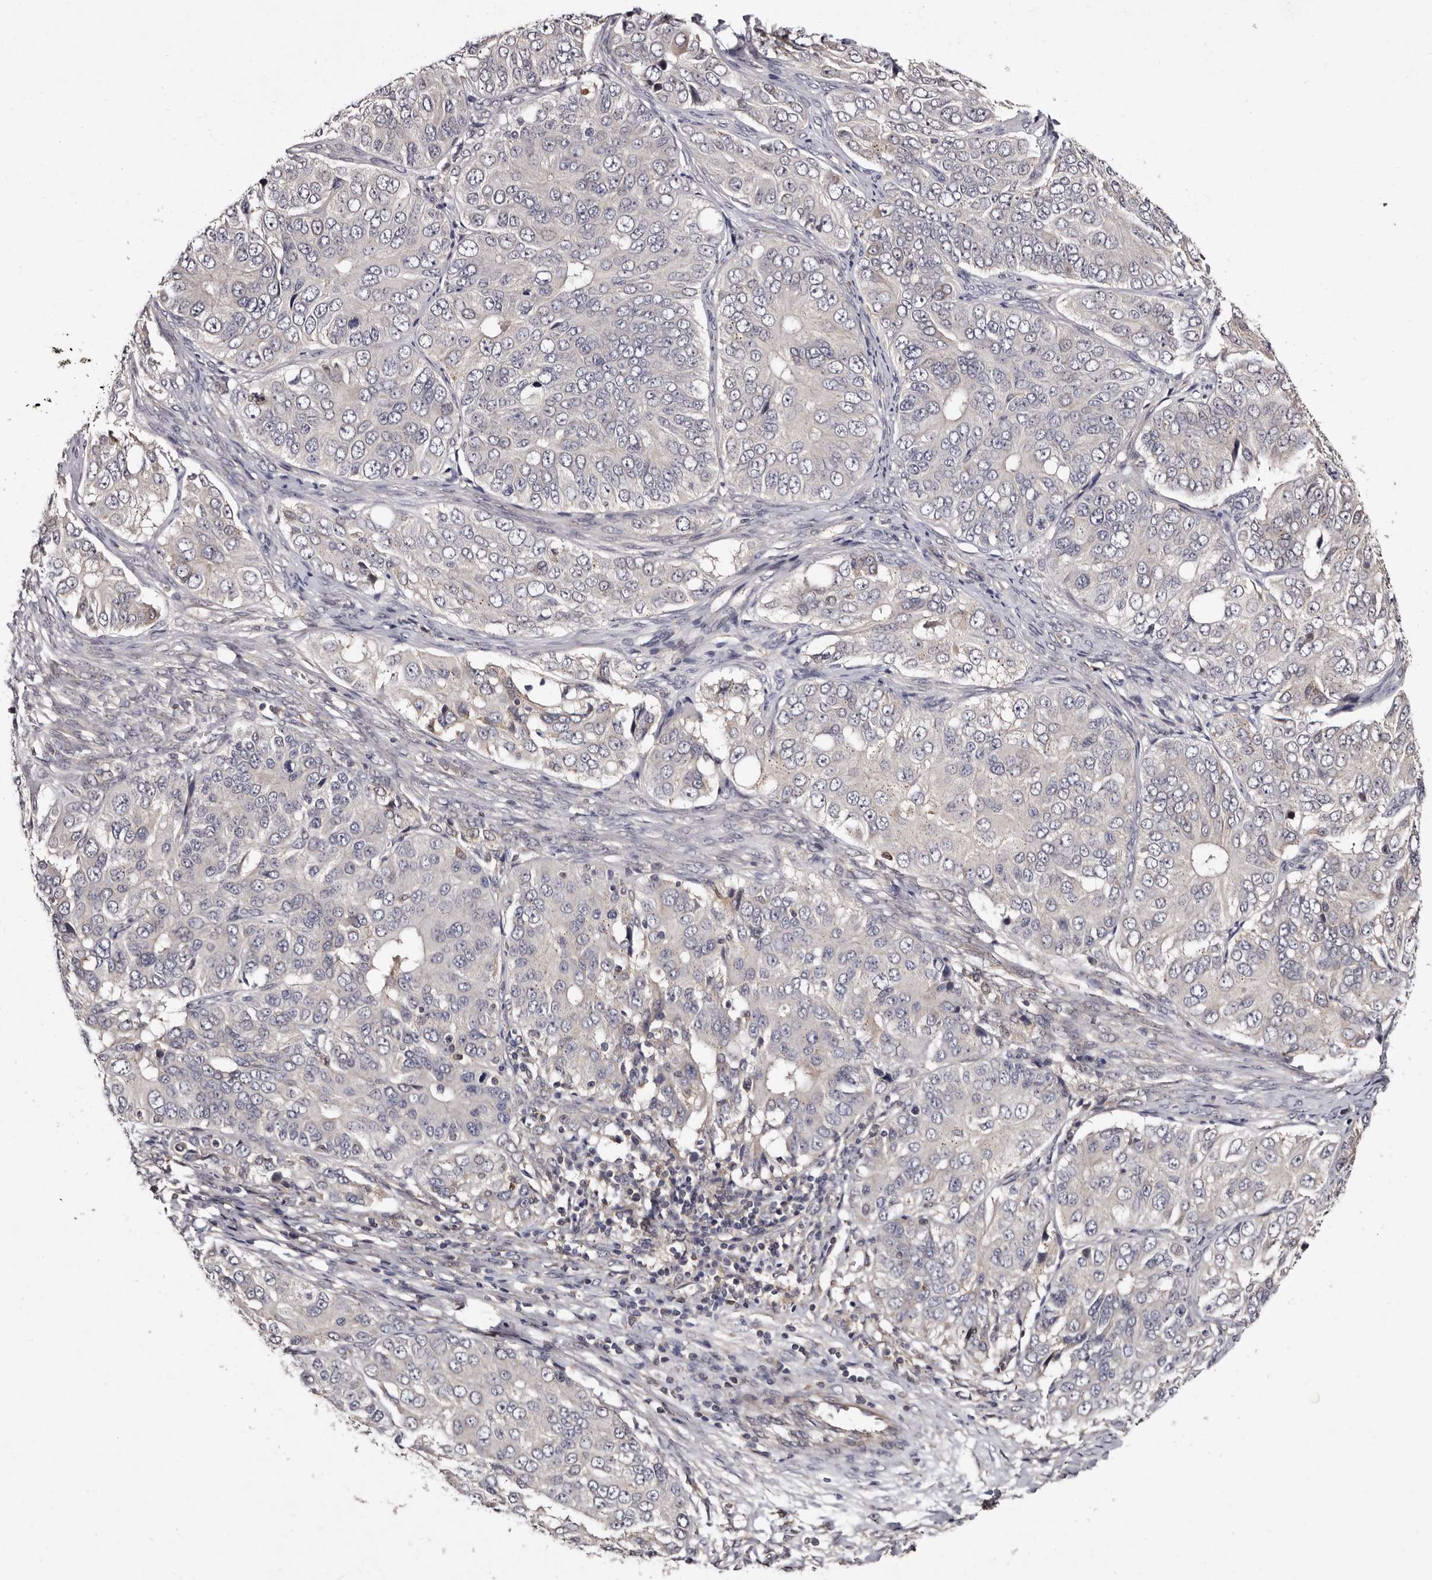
{"staining": {"intensity": "negative", "quantity": "none", "location": "none"}, "tissue": "ovarian cancer", "cell_type": "Tumor cells", "image_type": "cancer", "snomed": [{"axis": "morphology", "description": "Carcinoma, endometroid"}, {"axis": "topography", "description": "Ovary"}], "caption": "Immunohistochemistry photomicrograph of human ovarian endometroid carcinoma stained for a protein (brown), which exhibits no positivity in tumor cells.", "gene": "DNPH1", "patient": {"sex": "female", "age": 51}}